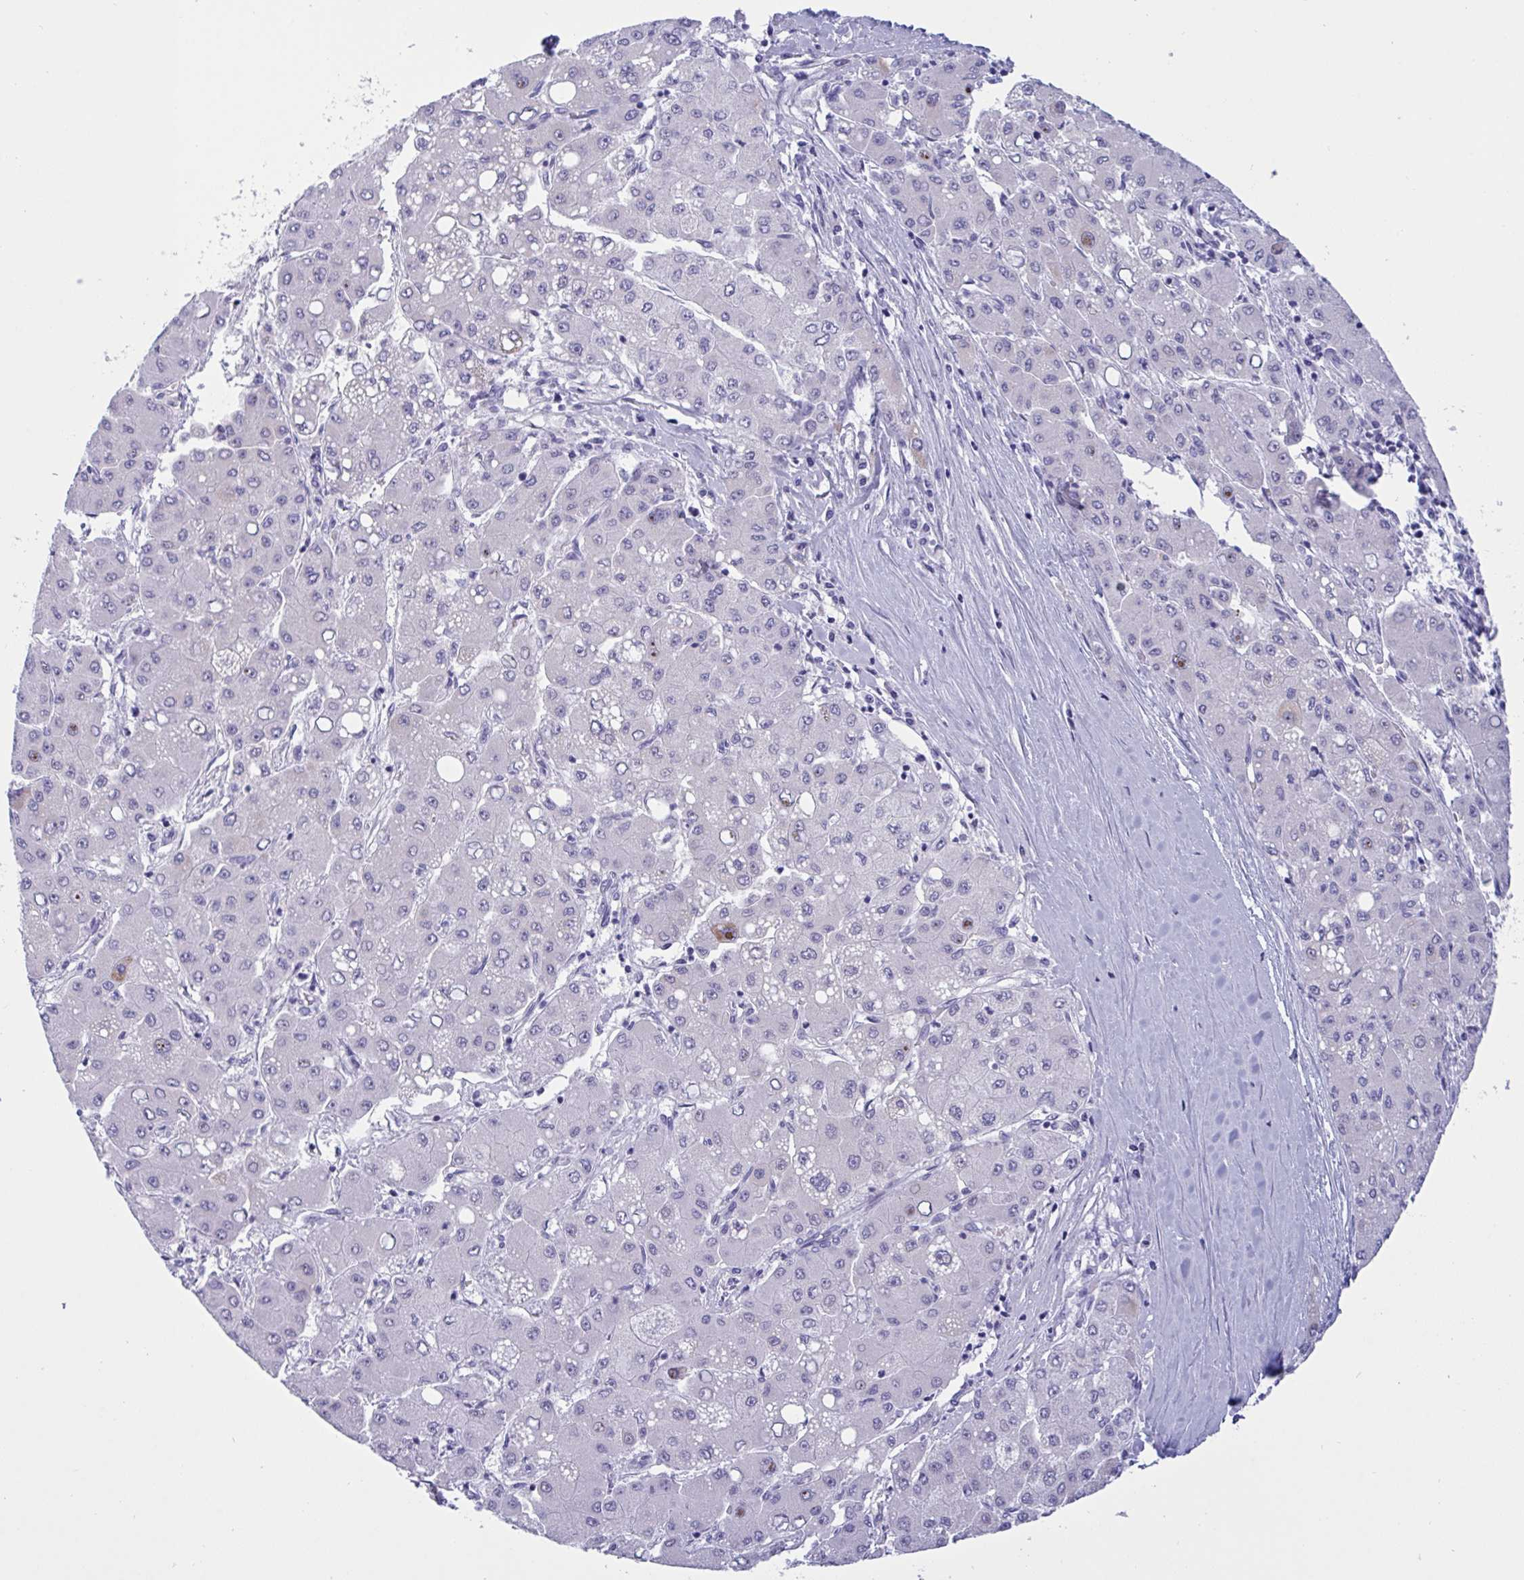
{"staining": {"intensity": "negative", "quantity": "none", "location": "none"}, "tissue": "liver cancer", "cell_type": "Tumor cells", "image_type": "cancer", "snomed": [{"axis": "morphology", "description": "Carcinoma, Hepatocellular, NOS"}, {"axis": "topography", "description": "Liver"}], "caption": "Immunohistochemistry (IHC) photomicrograph of liver cancer stained for a protein (brown), which exhibits no positivity in tumor cells.", "gene": "OXLD1", "patient": {"sex": "male", "age": 40}}